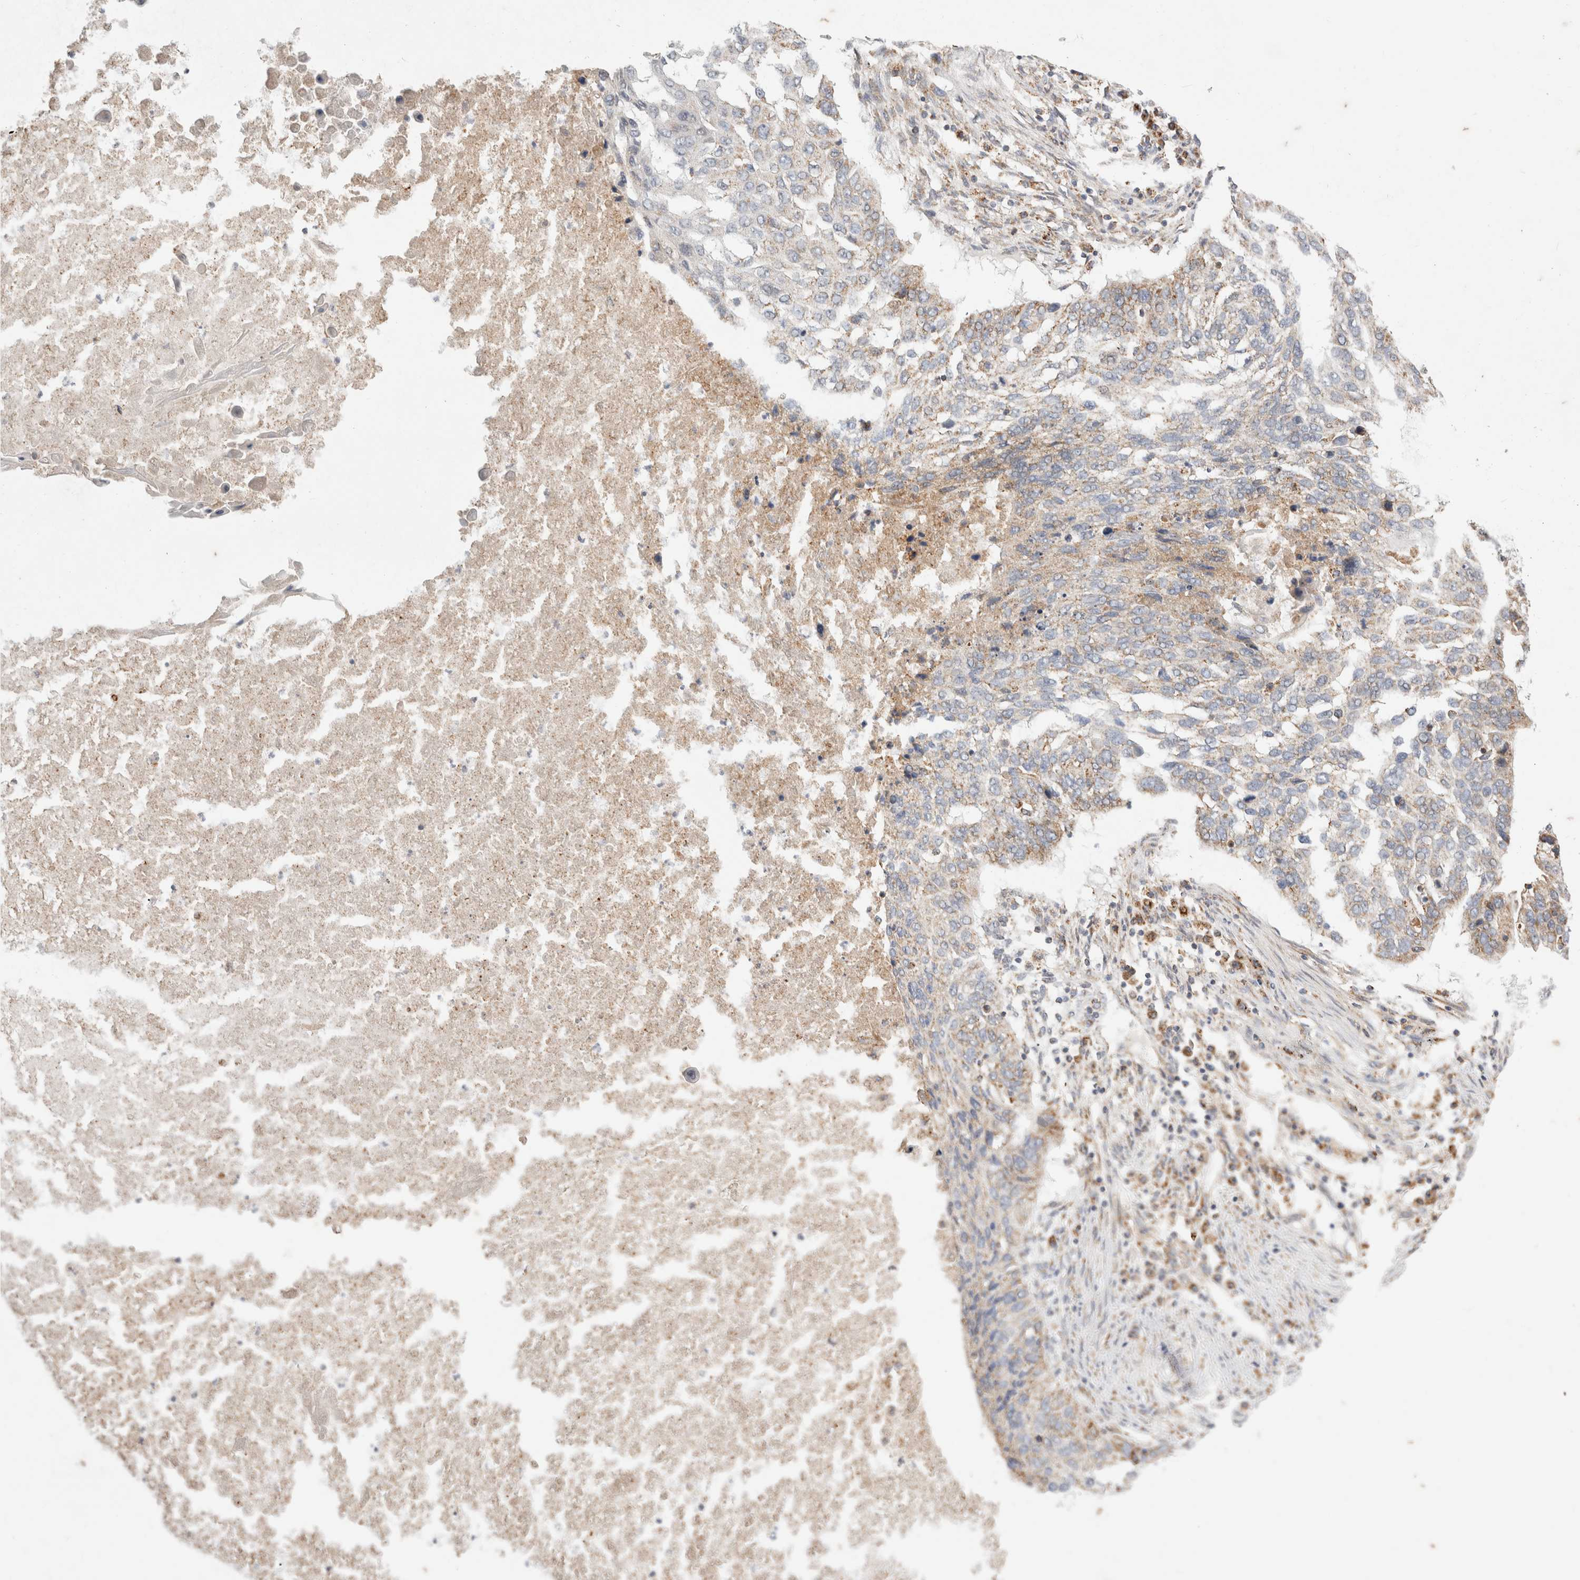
{"staining": {"intensity": "weak", "quantity": "25%-75%", "location": "cytoplasmic/membranous"}, "tissue": "lung cancer", "cell_type": "Tumor cells", "image_type": "cancer", "snomed": [{"axis": "morphology", "description": "Squamous cell carcinoma, NOS"}, {"axis": "topography", "description": "Lung"}], "caption": "Immunohistochemical staining of lung cancer shows weak cytoplasmic/membranous protein staining in approximately 25%-75% of tumor cells.", "gene": "HROB", "patient": {"sex": "female", "age": 63}}